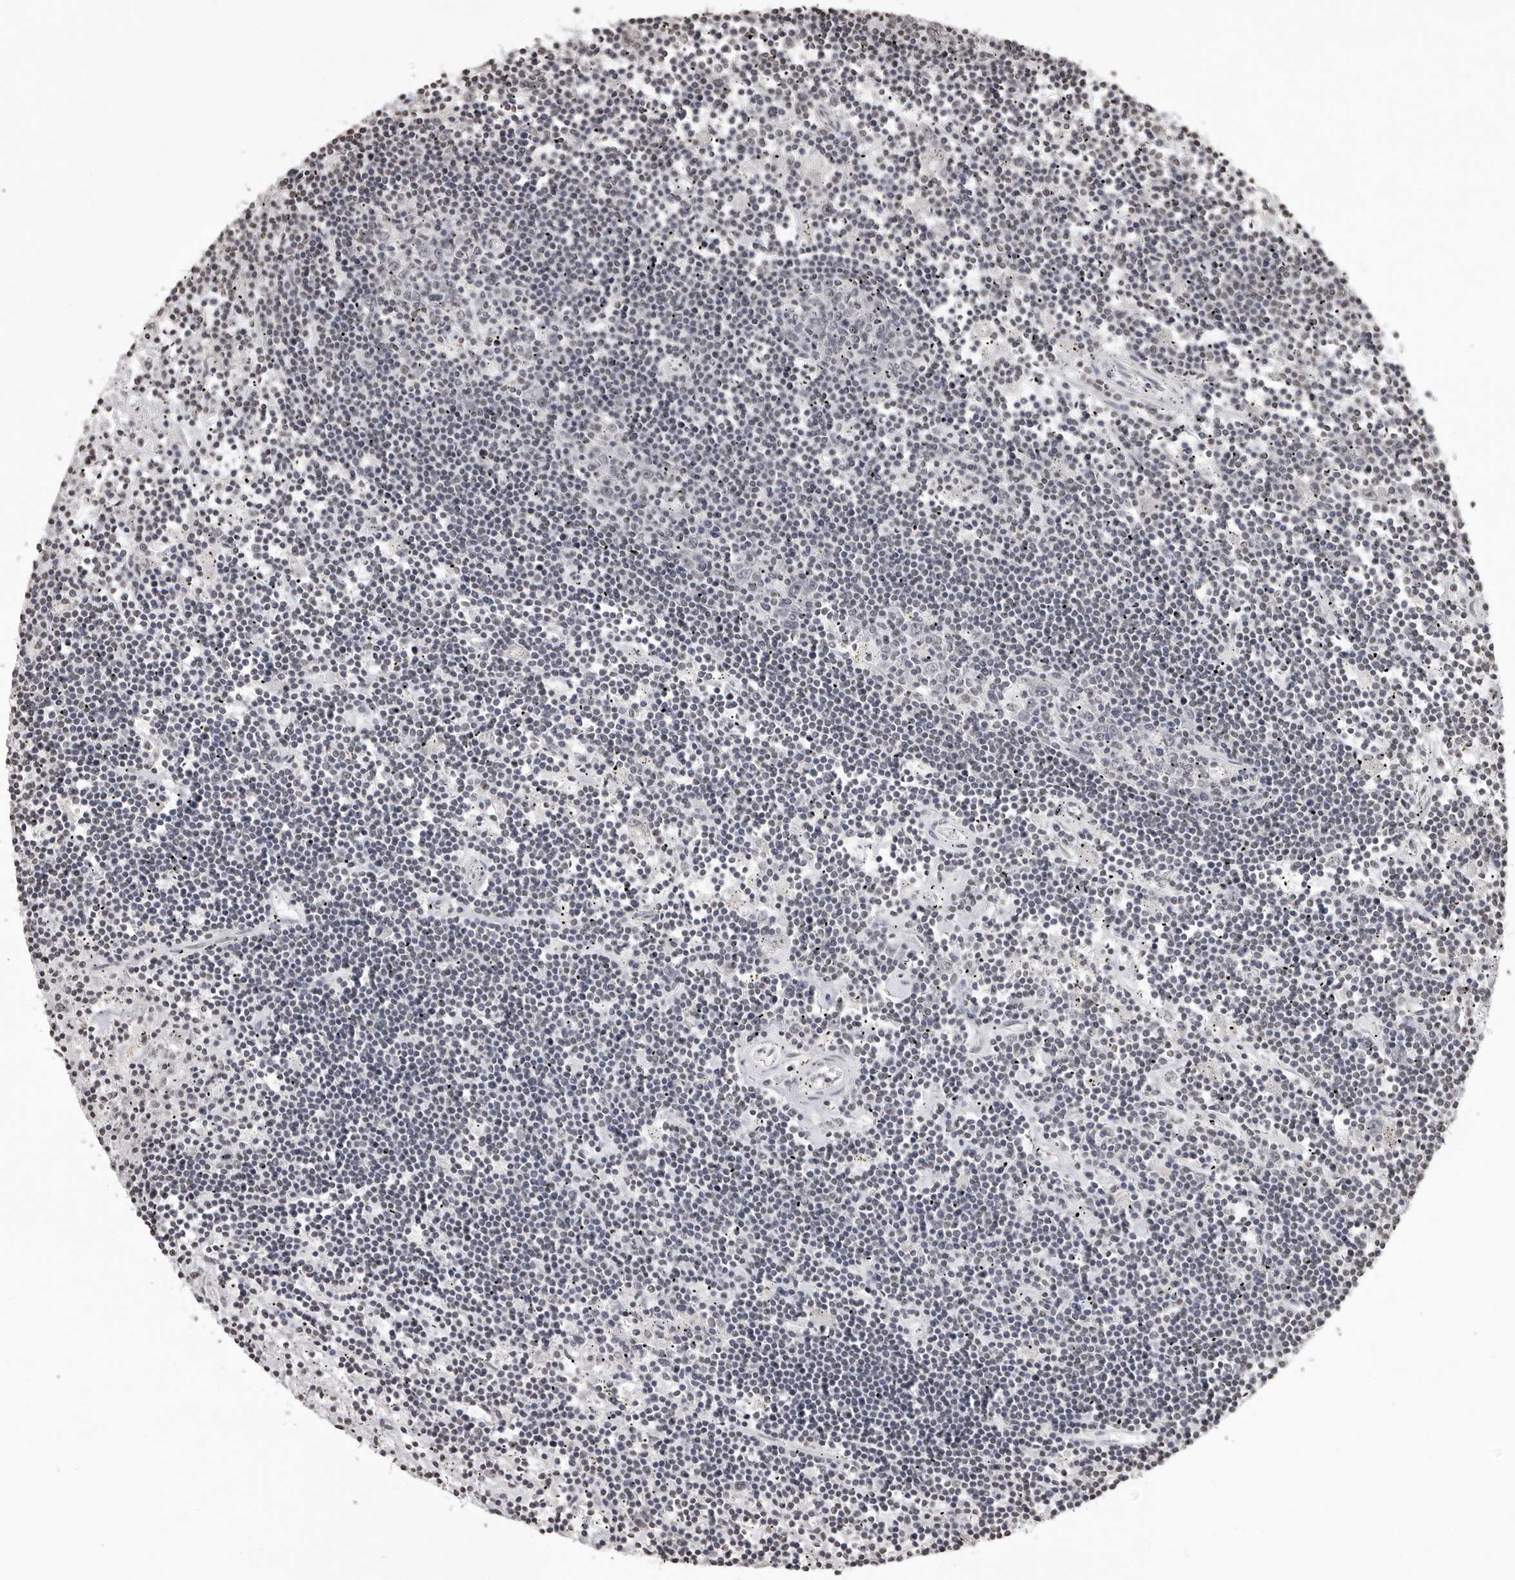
{"staining": {"intensity": "negative", "quantity": "none", "location": "none"}, "tissue": "lymphoma", "cell_type": "Tumor cells", "image_type": "cancer", "snomed": [{"axis": "morphology", "description": "Malignant lymphoma, non-Hodgkin's type, Low grade"}, {"axis": "topography", "description": "Spleen"}], "caption": "Image shows no significant protein expression in tumor cells of lymphoma.", "gene": "WDR45", "patient": {"sex": "male", "age": 76}}